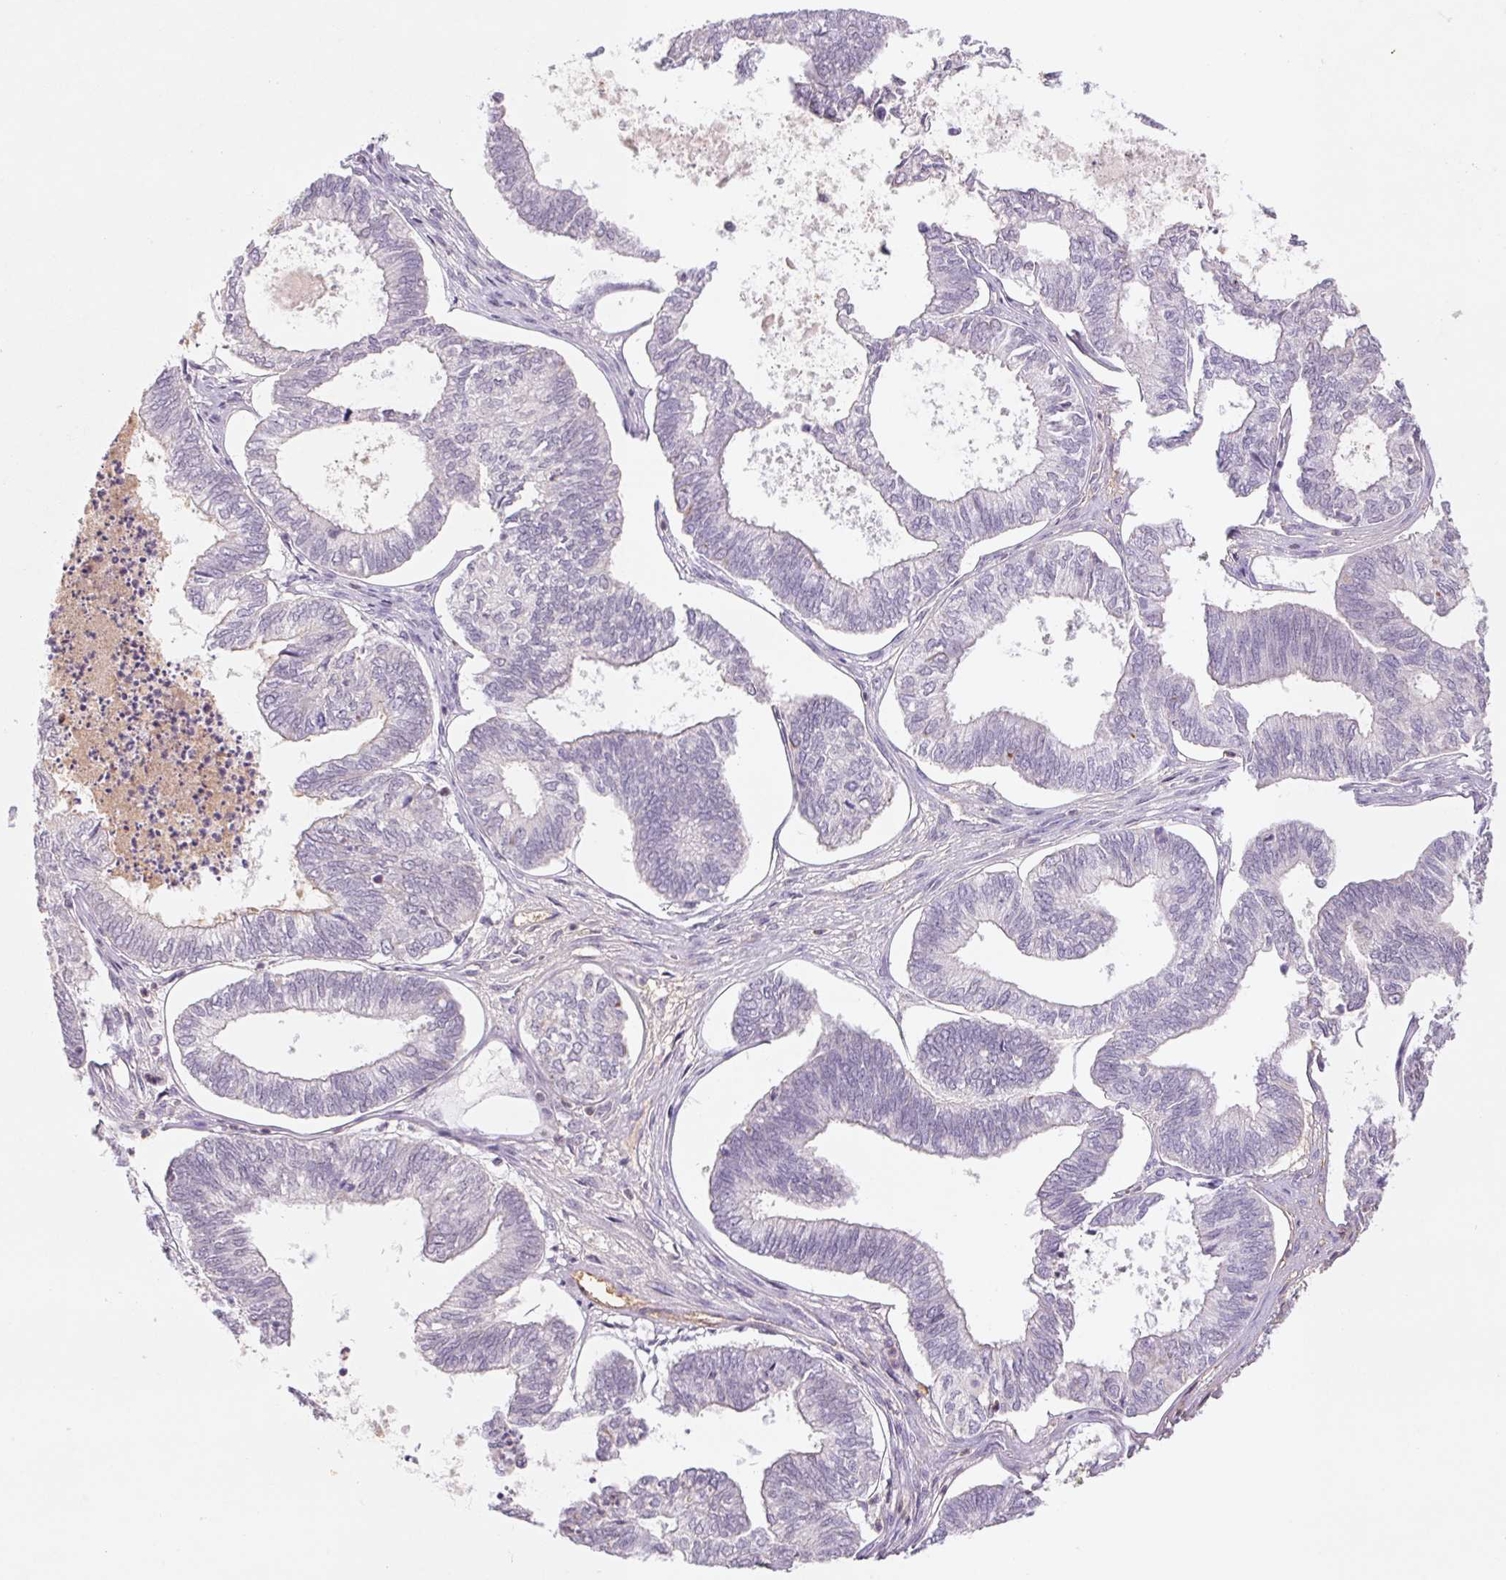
{"staining": {"intensity": "negative", "quantity": "none", "location": "none"}, "tissue": "ovarian cancer", "cell_type": "Tumor cells", "image_type": "cancer", "snomed": [{"axis": "morphology", "description": "Carcinoma, endometroid"}, {"axis": "topography", "description": "Ovary"}], "caption": "Immunohistochemical staining of ovarian cancer (endometroid carcinoma) displays no significant expression in tumor cells.", "gene": "KIF26A", "patient": {"sex": "female", "age": 64}}